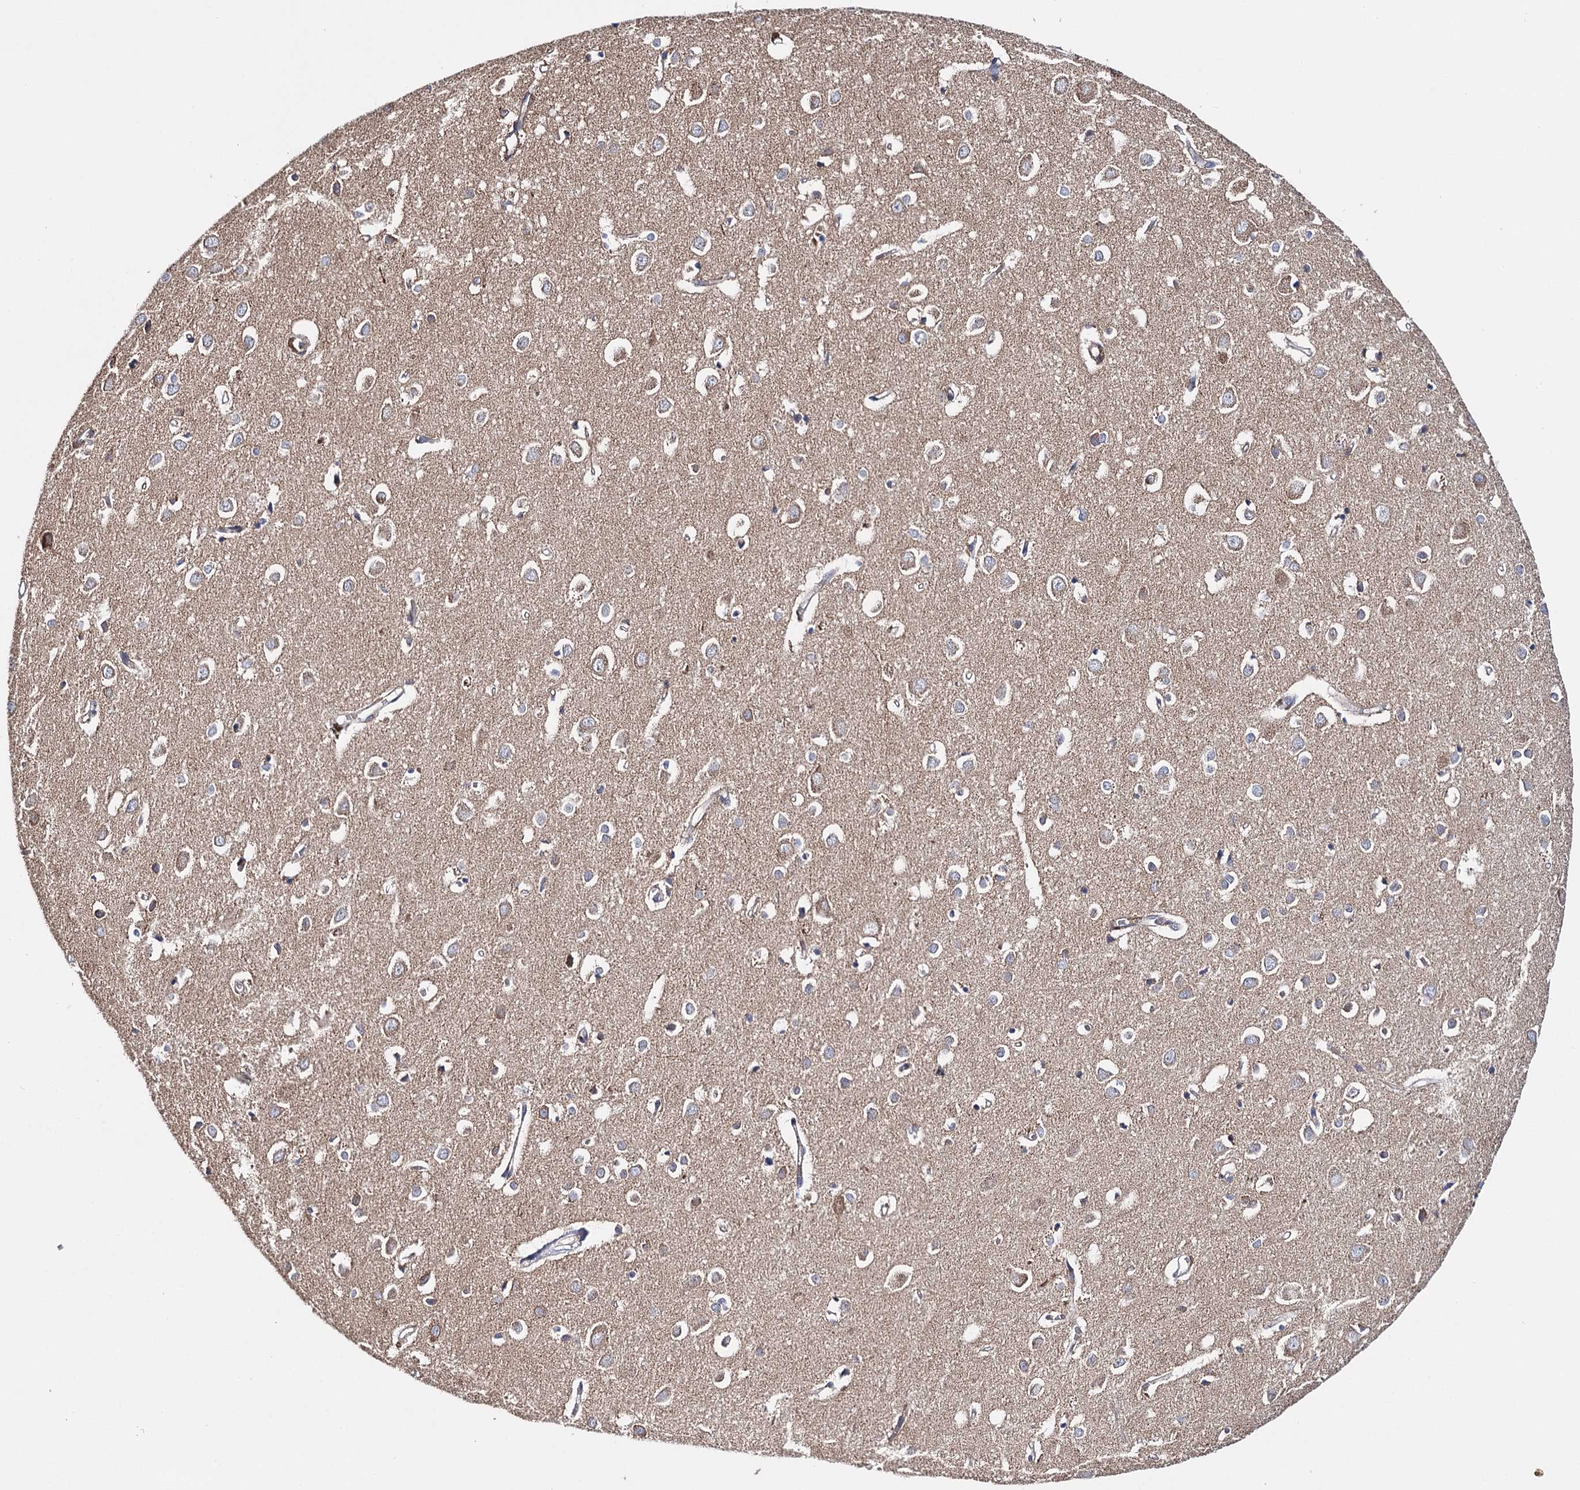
{"staining": {"intensity": "weak", "quantity": "25%-75%", "location": "cytoplasmic/membranous"}, "tissue": "cerebral cortex", "cell_type": "Endothelial cells", "image_type": "normal", "snomed": [{"axis": "morphology", "description": "Normal tissue, NOS"}, {"axis": "topography", "description": "Cerebral cortex"}], "caption": "The immunohistochemical stain shows weak cytoplasmic/membranous positivity in endothelial cells of normal cerebral cortex. The protein is shown in brown color, while the nuclei are stained blue.", "gene": "CFAP46", "patient": {"sex": "female", "age": 64}}